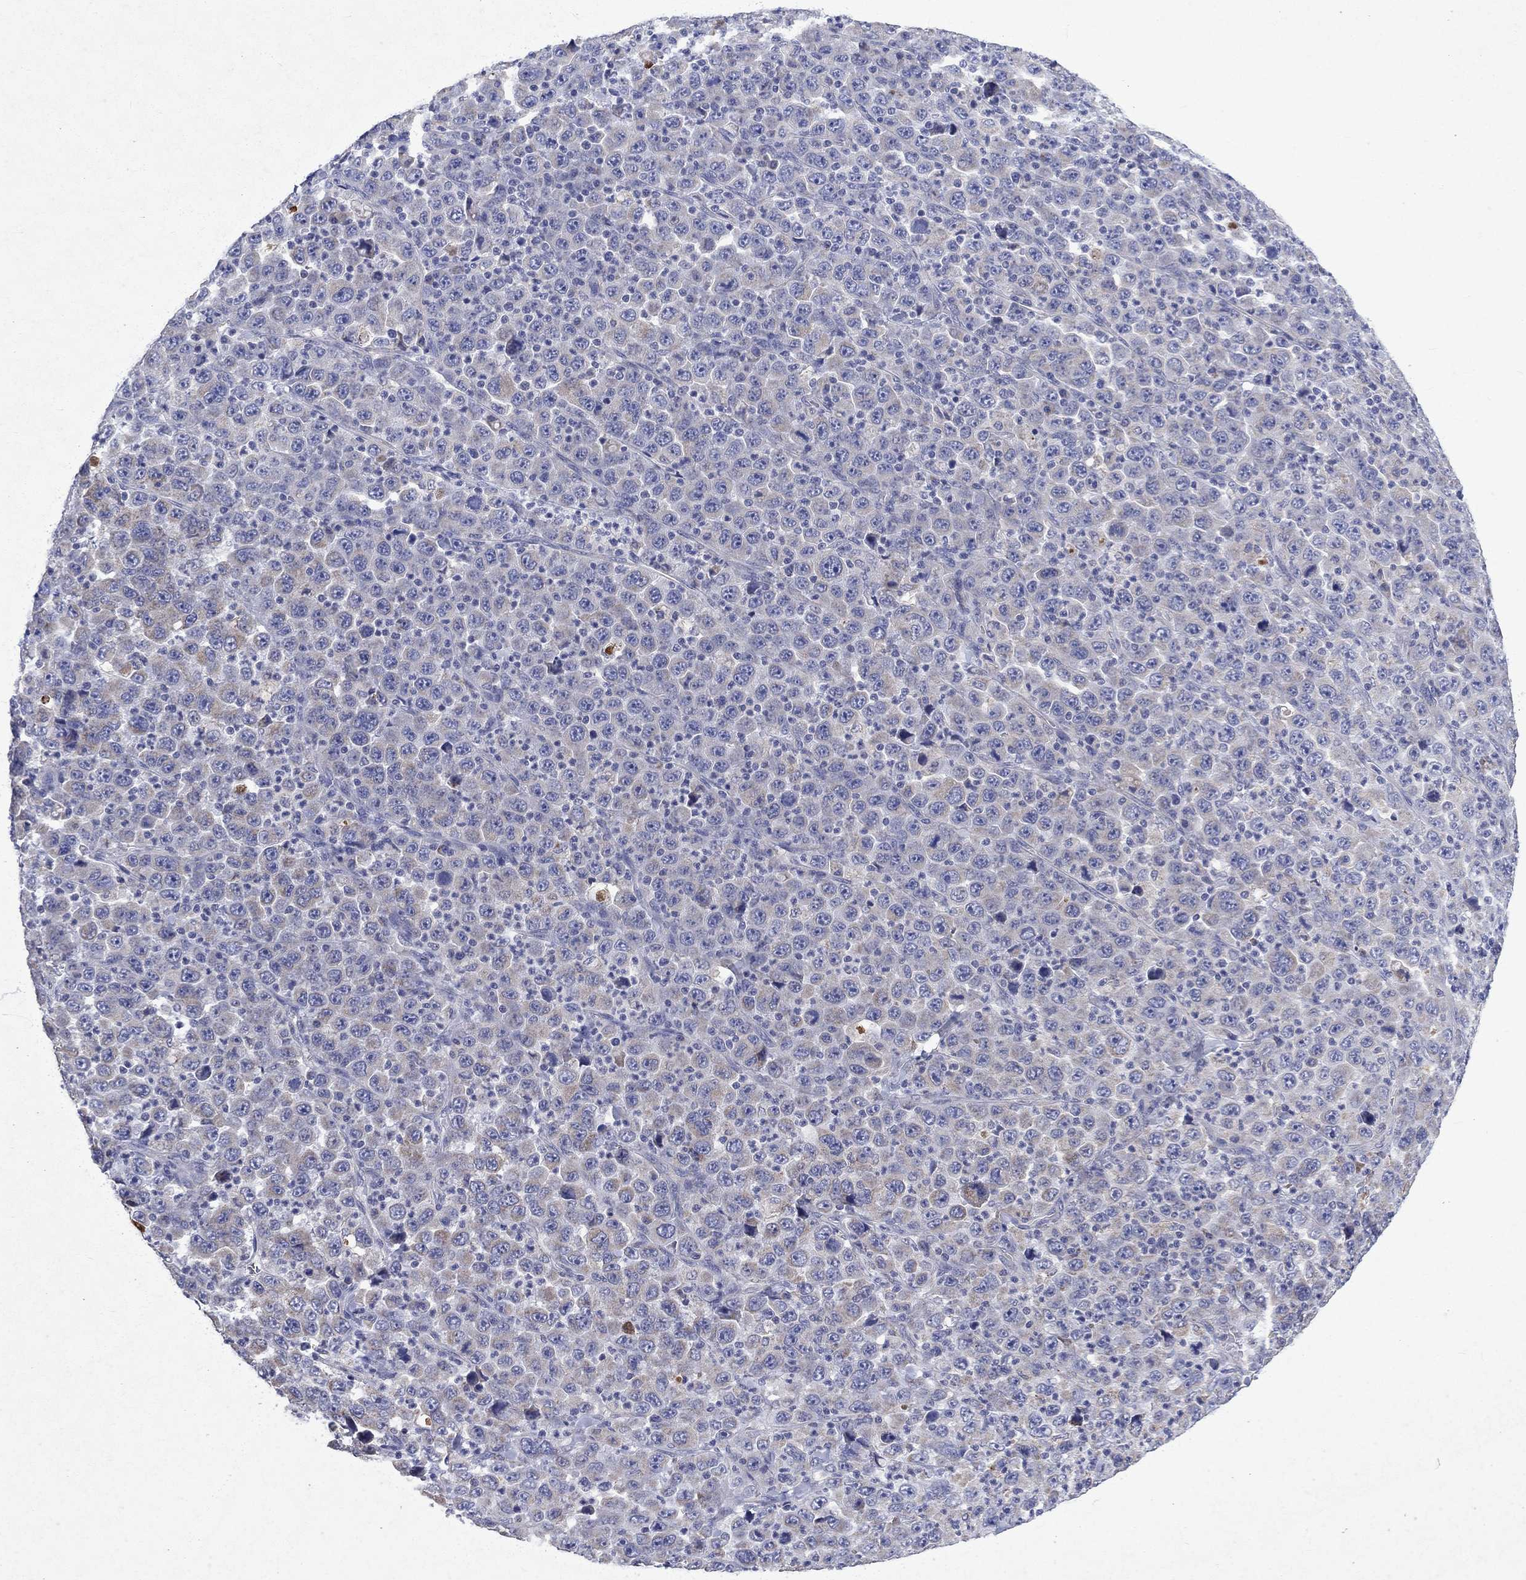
{"staining": {"intensity": "weak", "quantity": "<25%", "location": "cytoplasmic/membranous"}, "tissue": "stomach cancer", "cell_type": "Tumor cells", "image_type": "cancer", "snomed": [{"axis": "morphology", "description": "Normal tissue, NOS"}, {"axis": "morphology", "description": "Adenocarcinoma, NOS"}, {"axis": "topography", "description": "Stomach, upper"}, {"axis": "topography", "description": "Stomach"}], "caption": "Stomach cancer (adenocarcinoma) stained for a protein using IHC shows no staining tumor cells.", "gene": "DTNA", "patient": {"sex": "male", "age": 59}}